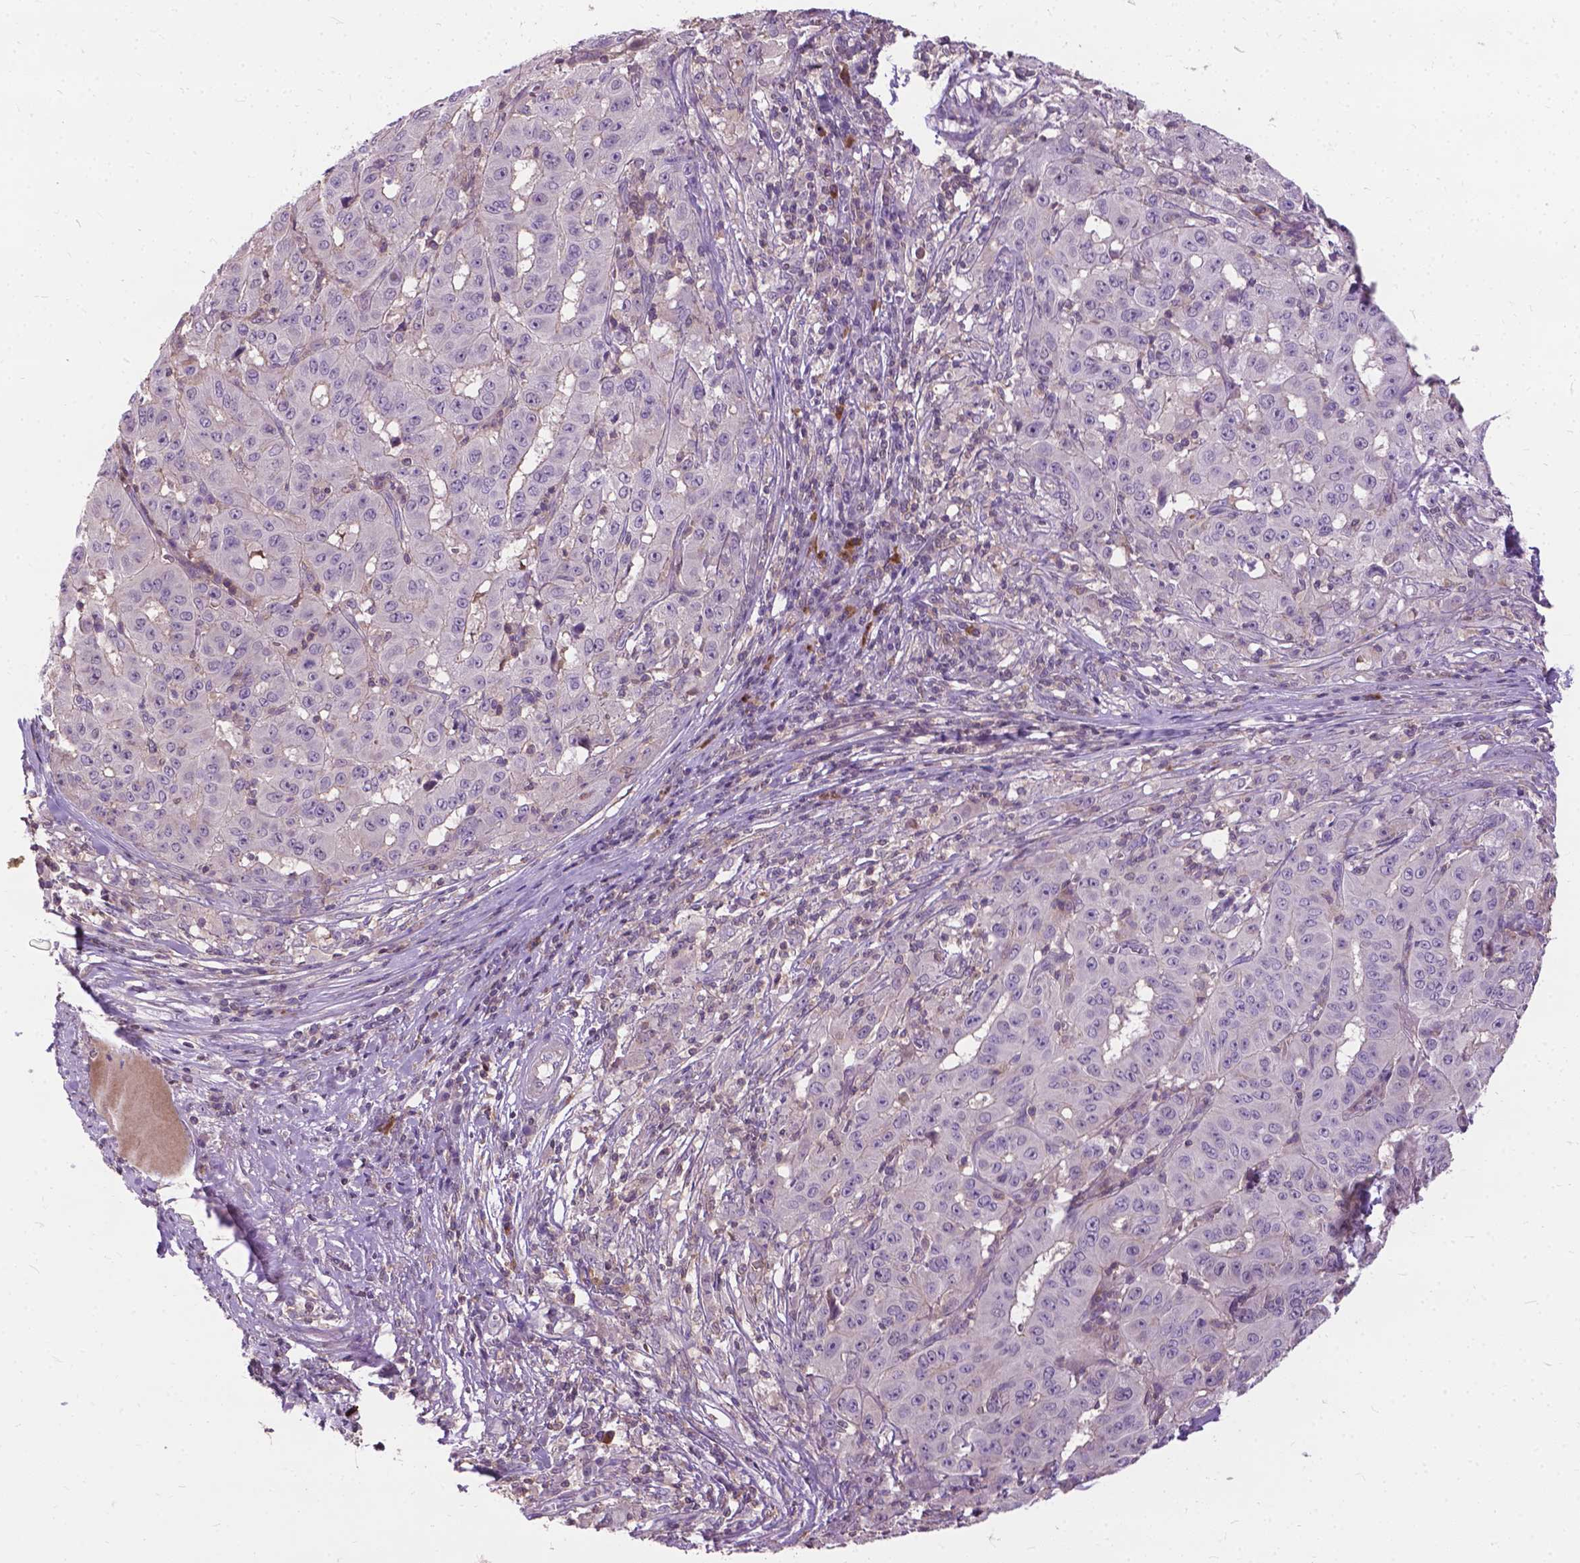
{"staining": {"intensity": "negative", "quantity": "none", "location": "none"}, "tissue": "pancreatic cancer", "cell_type": "Tumor cells", "image_type": "cancer", "snomed": [{"axis": "morphology", "description": "Adenocarcinoma, NOS"}, {"axis": "topography", "description": "Pancreas"}], "caption": "Immunohistochemical staining of pancreatic cancer displays no significant staining in tumor cells.", "gene": "JAK3", "patient": {"sex": "male", "age": 63}}